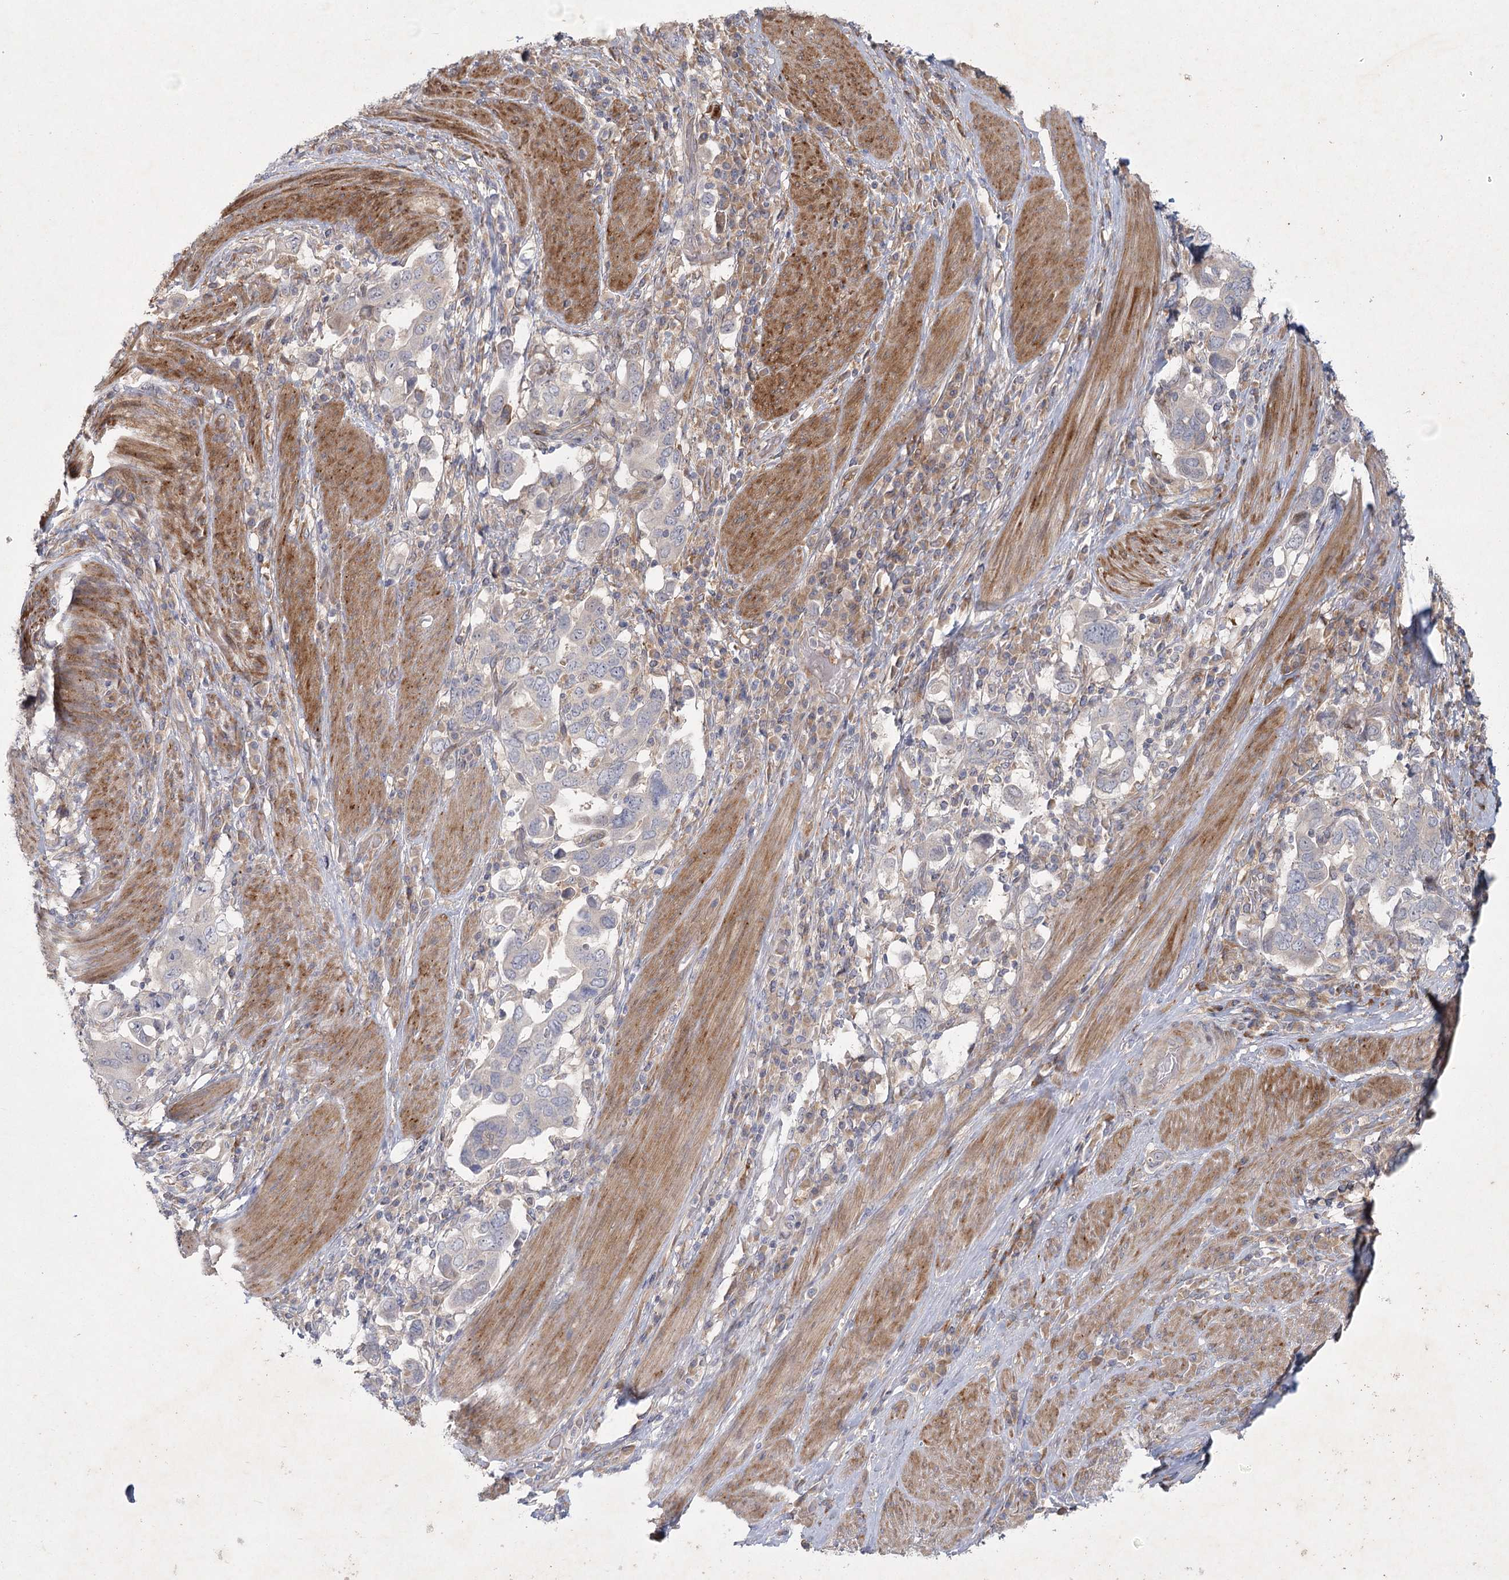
{"staining": {"intensity": "negative", "quantity": "none", "location": "none"}, "tissue": "stomach cancer", "cell_type": "Tumor cells", "image_type": "cancer", "snomed": [{"axis": "morphology", "description": "Adenocarcinoma, NOS"}, {"axis": "topography", "description": "Stomach, upper"}], "caption": "Adenocarcinoma (stomach) was stained to show a protein in brown. There is no significant staining in tumor cells.", "gene": "FAM110C", "patient": {"sex": "male", "age": 62}}